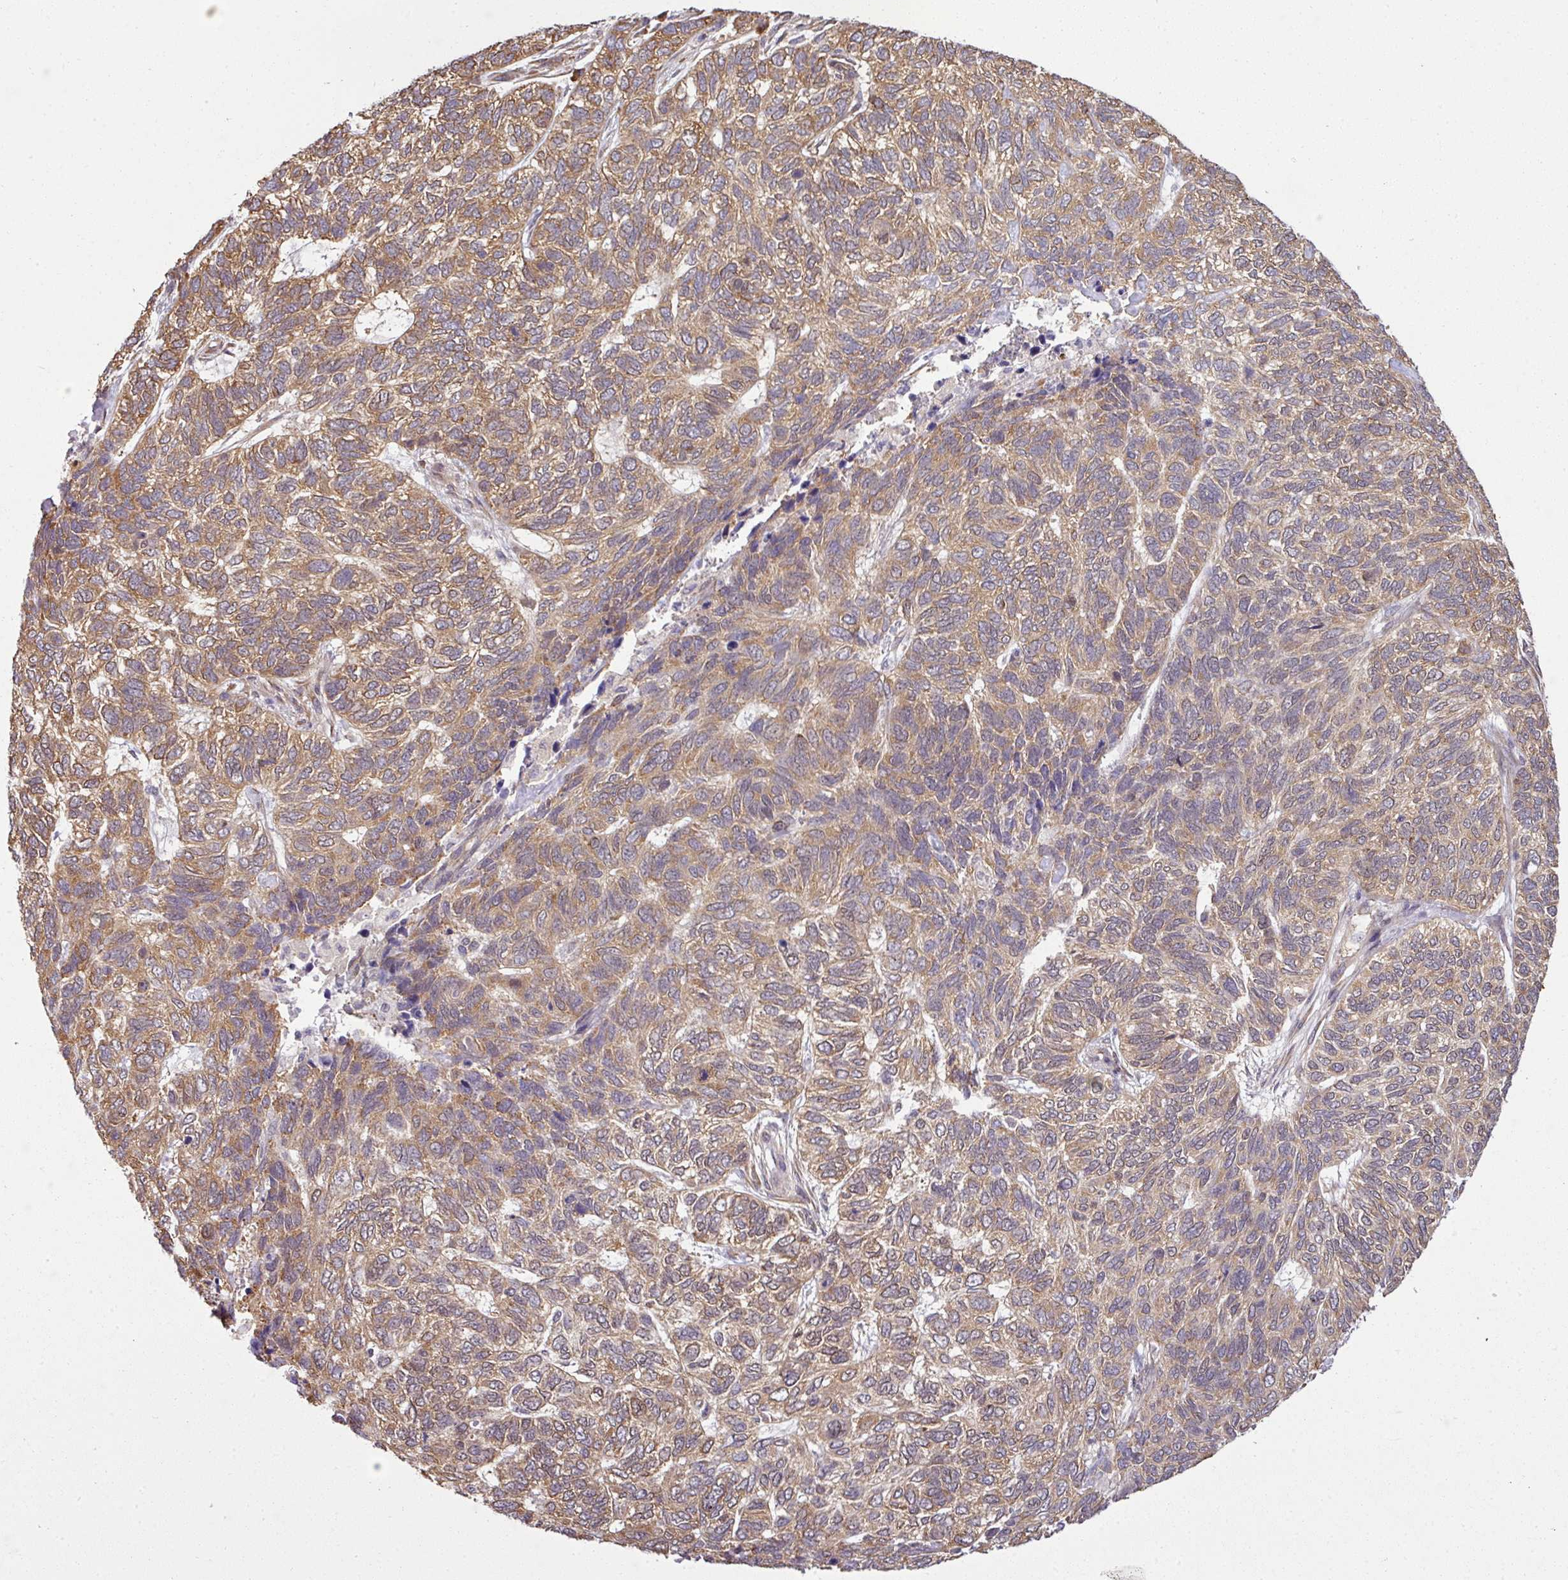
{"staining": {"intensity": "moderate", "quantity": ">75%", "location": "cytoplasmic/membranous"}, "tissue": "skin cancer", "cell_type": "Tumor cells", "image_type": "cancer", "snomed": [{"axis": "morphology", "description": "Basal cell carcinoma"}, {"axis": "topography", "description": "Skin"}], "caption": "This micrograph exhibits immunohistochemistry (IHC) staining of human skin basal cell carcinoma, with medium moderate cytoplasmic/membranous staining in about >75% of tumor cells.", "gene": "RBM4B", "patient": {"sex": "female", "age": 65}}